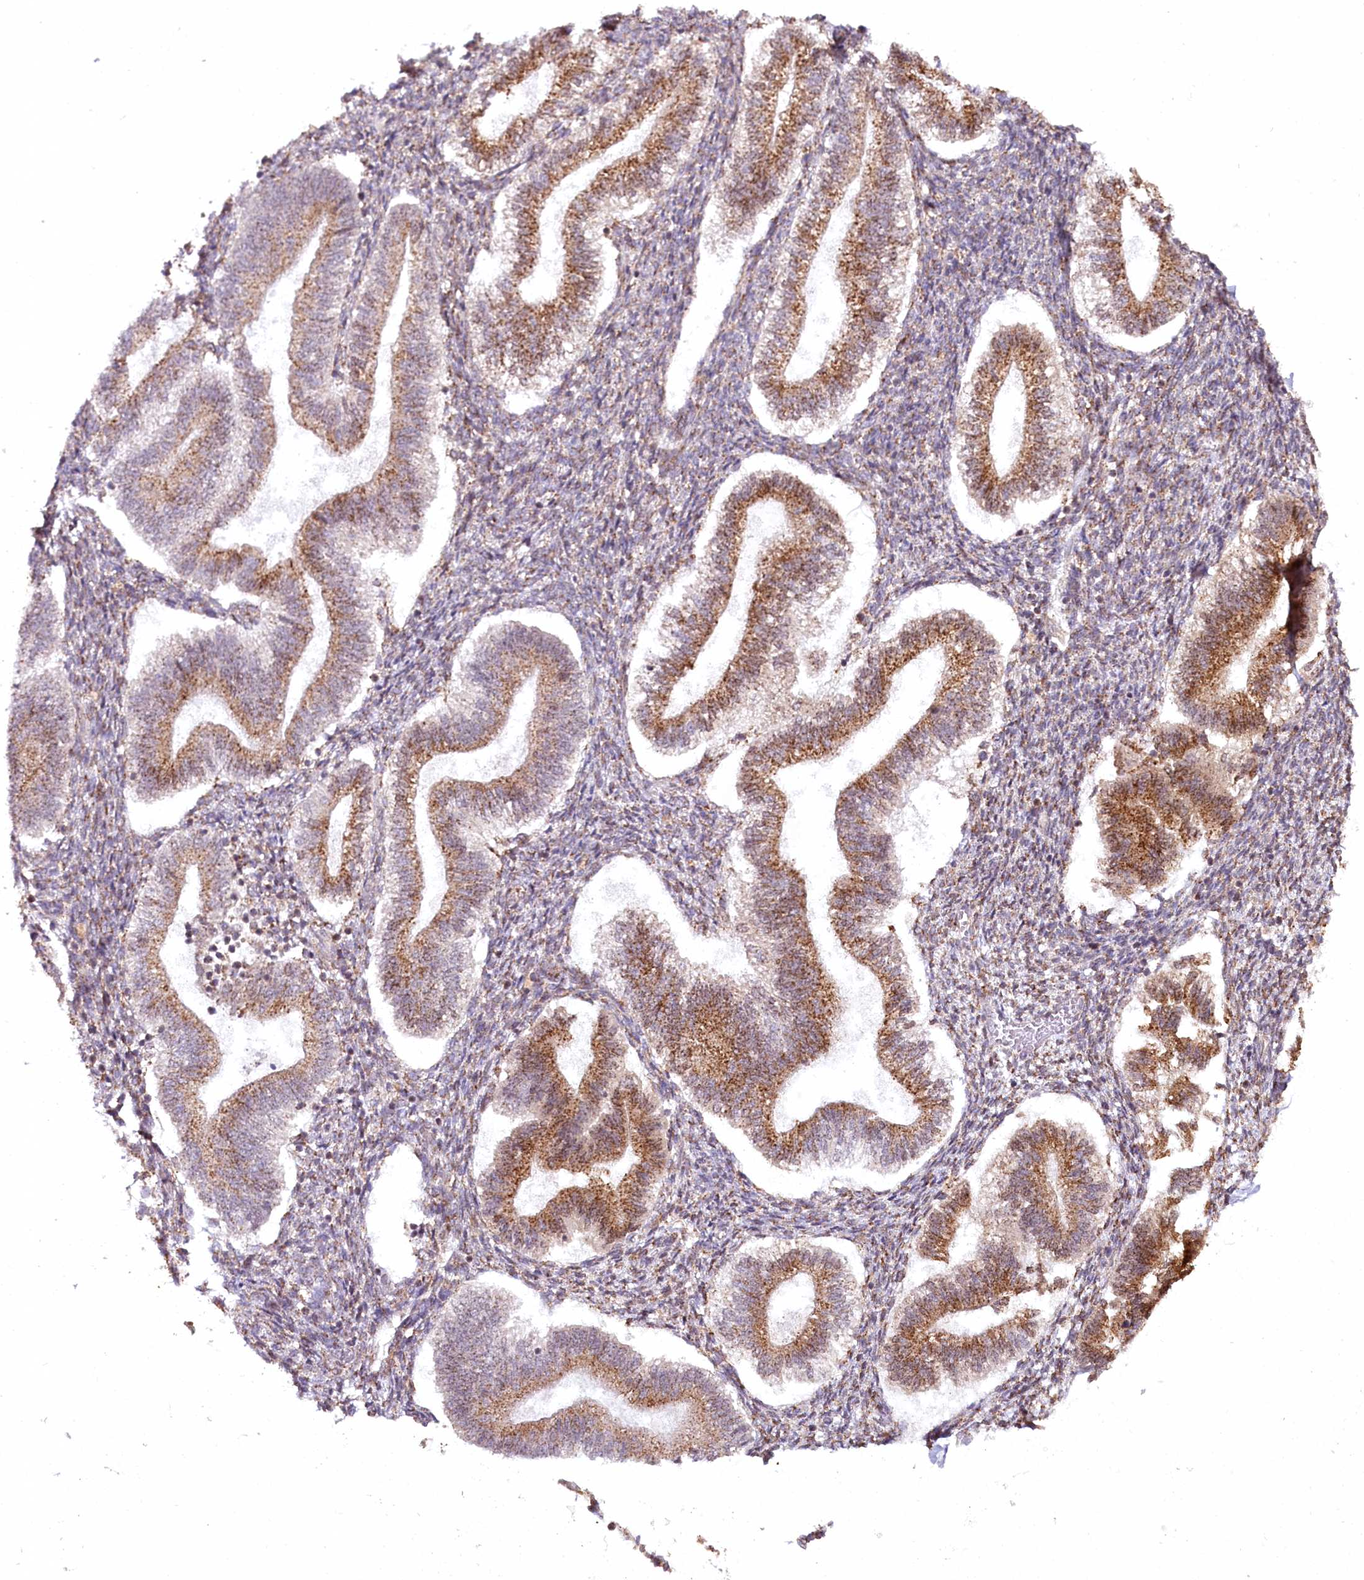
{"staining": {"intensity": "moderate", "quantity": "25%-75%", "location": "cytoplasmic/membranous"}, "tissue": "endometrium", "cell_type": "Cells in endometrial stroma", "image_type": "normal", "snomed": [{"axis": "morphology", "description": "Normal tissue, NOS"}, {"axis": "topography", "description": "Endometrium"}], "caption": "Human endometrium stained for a protein (brown) reveals moderate cytoplasmic/membranous positive positivity in about 25%-75% of cells in endometrial stroma.", "gene": "COPG1", "patient": {"sex": "female", "age": 25}}